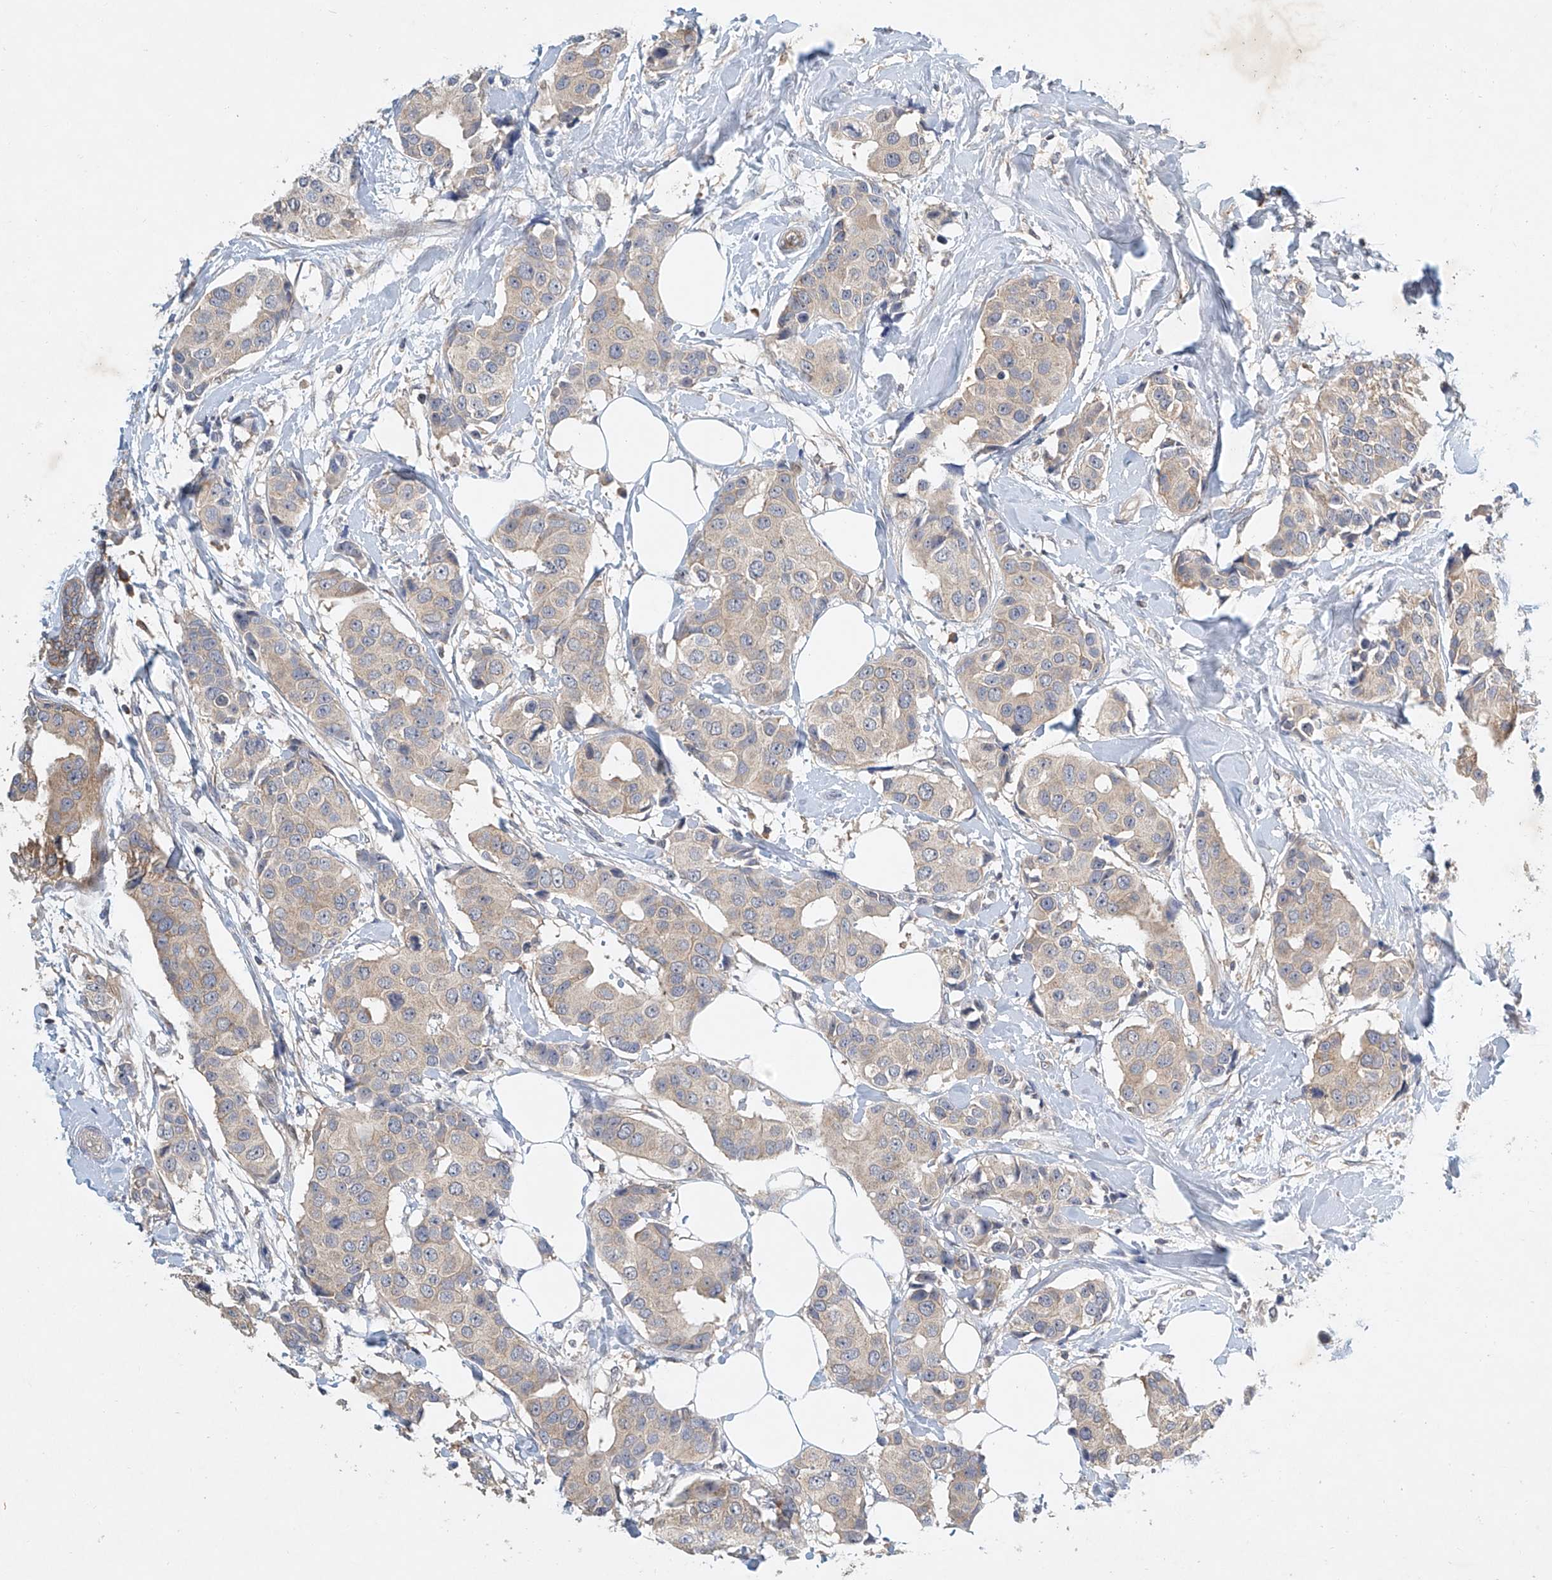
{"staining": {"intensity": "weak", "quantity": ">75%", "location": "cytoplasmic/membranous"}, "tissue": "breast cancer", "cell_type": "Tumor cells", "image_type": "cancer", "snomed": [{"axis": "morphology", "description": "Normal tissue, NOS"}, {"axis": "morphology", "description": "Duct carcinoma"}, {"axis": "topography", "description": "Breast"}], "caption": "Protein staining of breast invasive ductal carcinoma tissue shows weak cytoplasmic/membranous expression in approximately >75% of tumor cells. Immunohistochemistry (ihc) stains the protein in brown and the nuclei are stained blue.", "gene": "CARMIL1", "patient": {"sex": "female", "age": 39}}